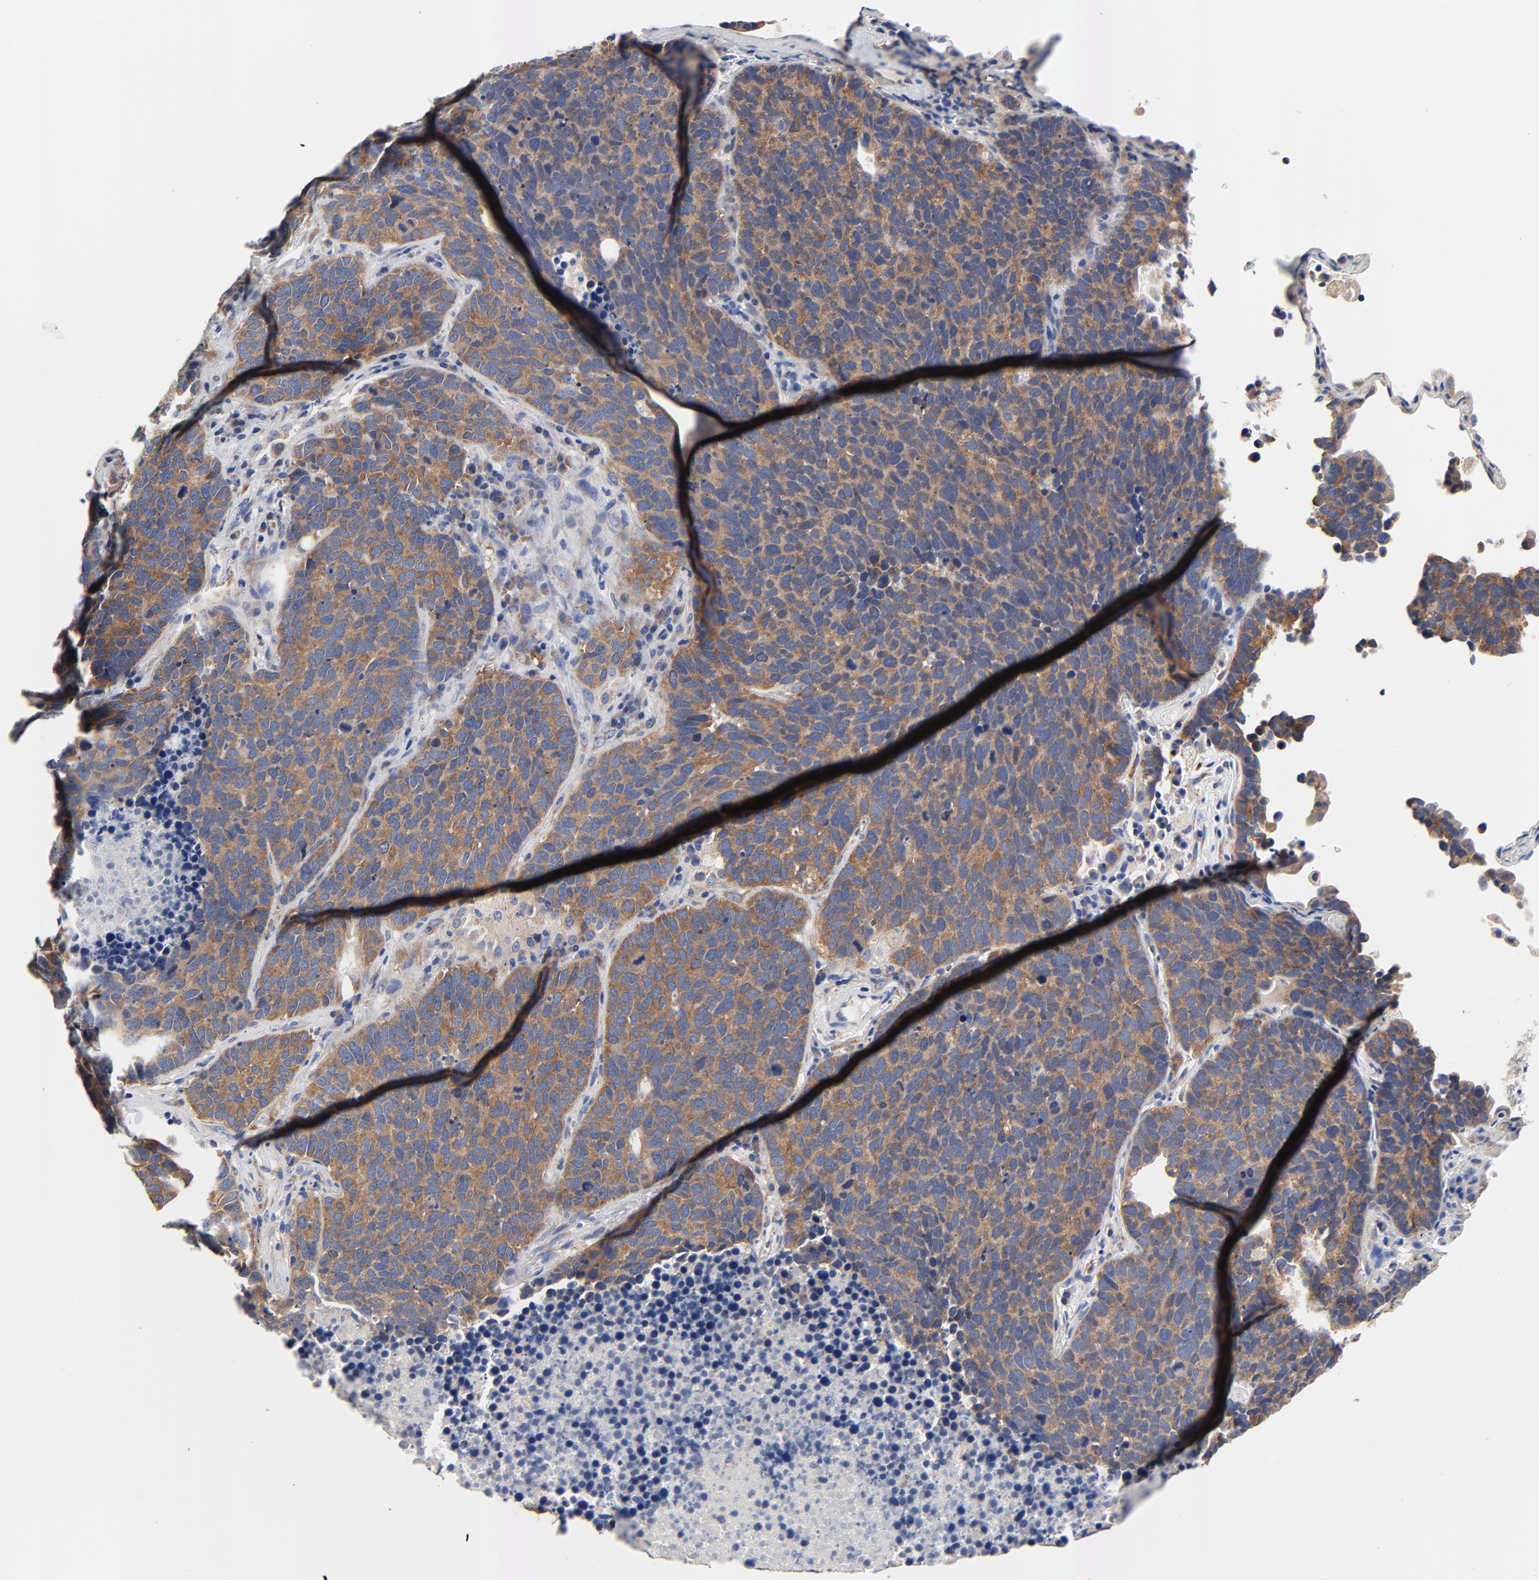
{"staining": {"intensity": "moderate", "quantity": ">75%", "location": "cytoplasmic/membranous"}, "tissue": "lung cancer", "cell_type": "Tumor cells", "image_type": "cancer", "snomed": [{"axis": "morphology", "description": "Neoplasm, malignant, NOS"}, {"axis": "topography", "description": "Lung"}], "caption": "Immunohistochemical staining of lung neoplasm (malignant) reveals medium levels of moderate cytoplasmic/membranous positivity in approximately >75% of tumor cells. (brown staining indicates protein expression, while blue staining denotes nuclei).", "gene": "VAV2", "patient": {"sex": "female", "age": 75}}